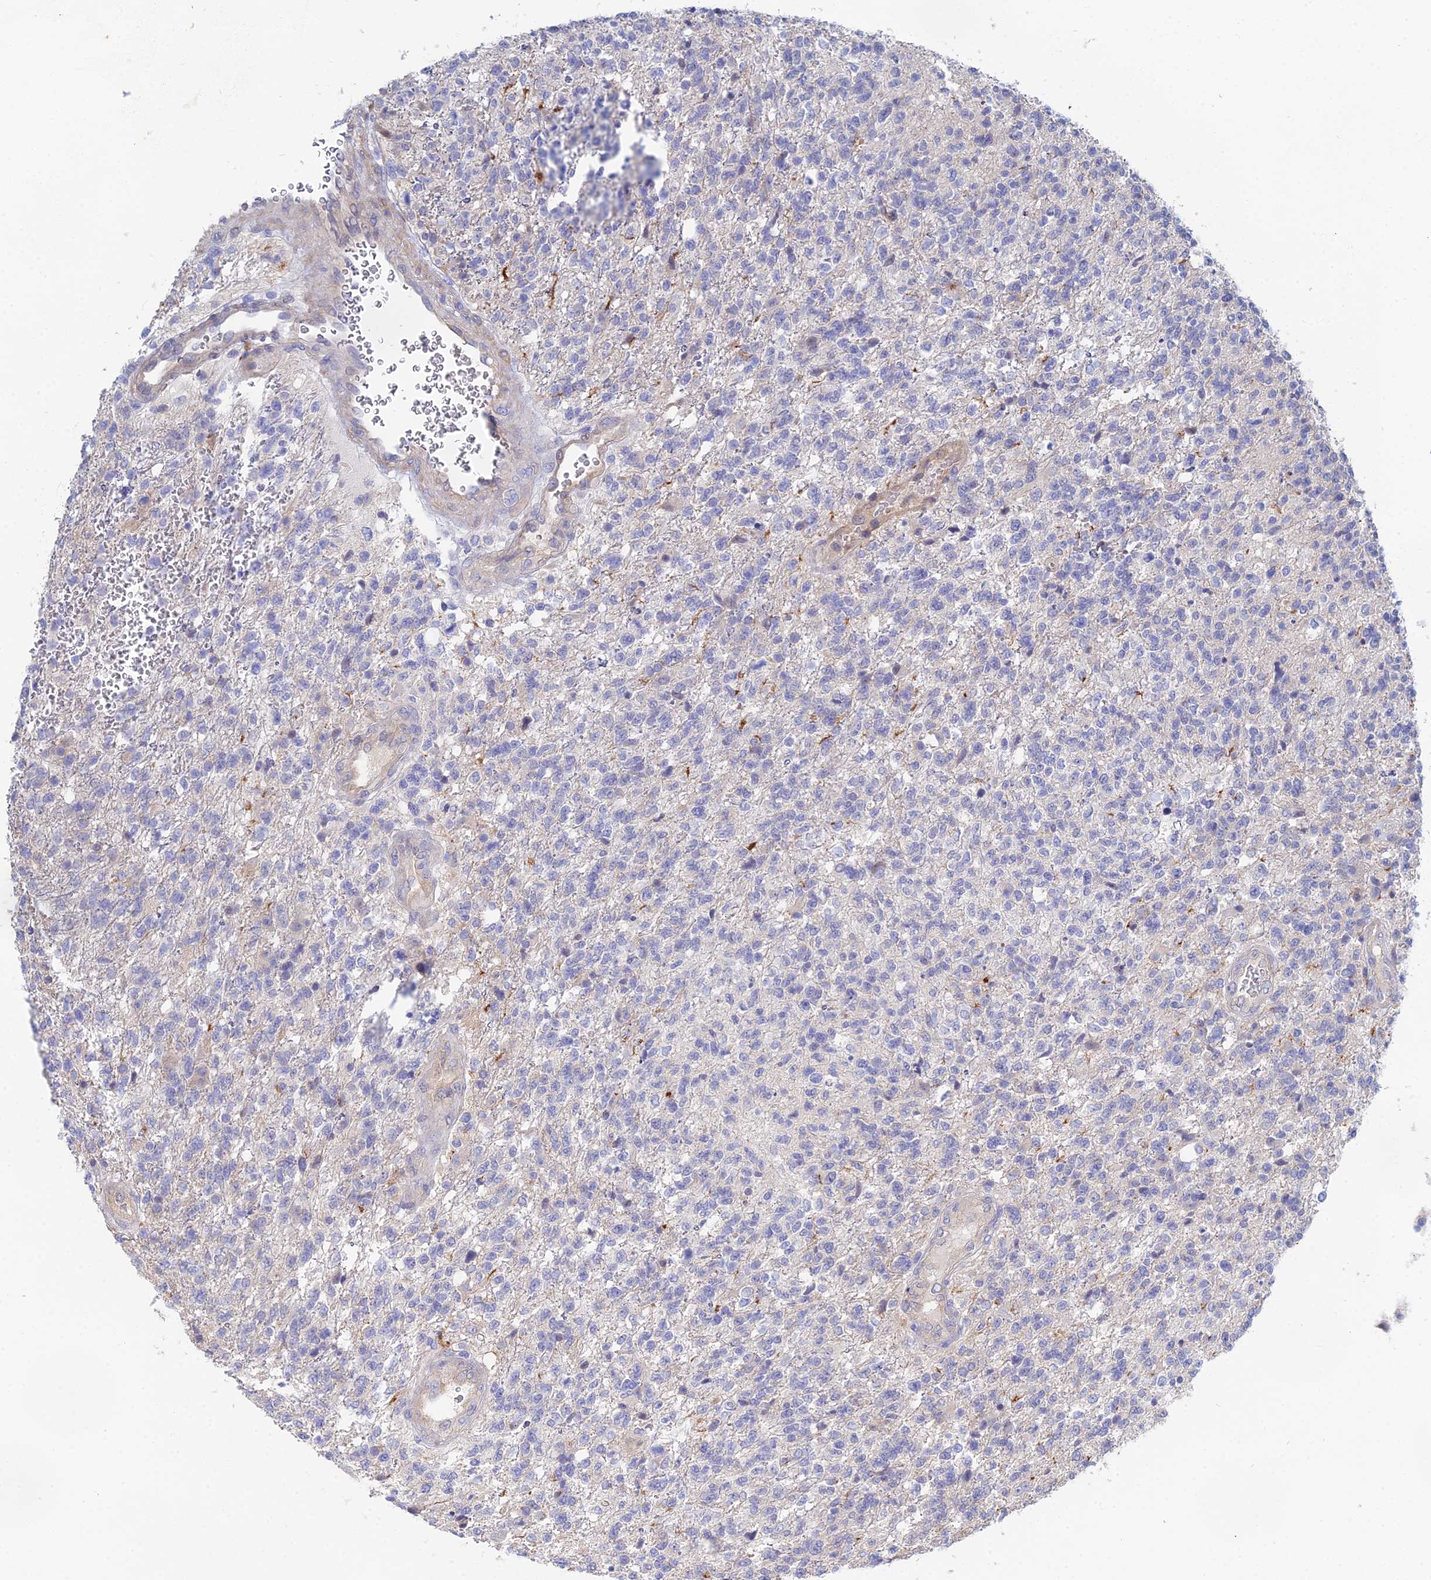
{"staining": {"intensity": "negative", "quantity": "none", "location": "none"}, "tissue": "glioma", "cell_type": "Tumor cells", "image_type": "cancer", "snomed": [{"axis": "morphology", "description": "Glioma, malignant, High grade"}, {"axis": "topography", "description": "Brain"}], "caption": "The image demonstrates no staining of tumor cells in high-grade glioma (malignant).", "gene": "DNAH14", "patient": {"sex": "male", "age": 56}}